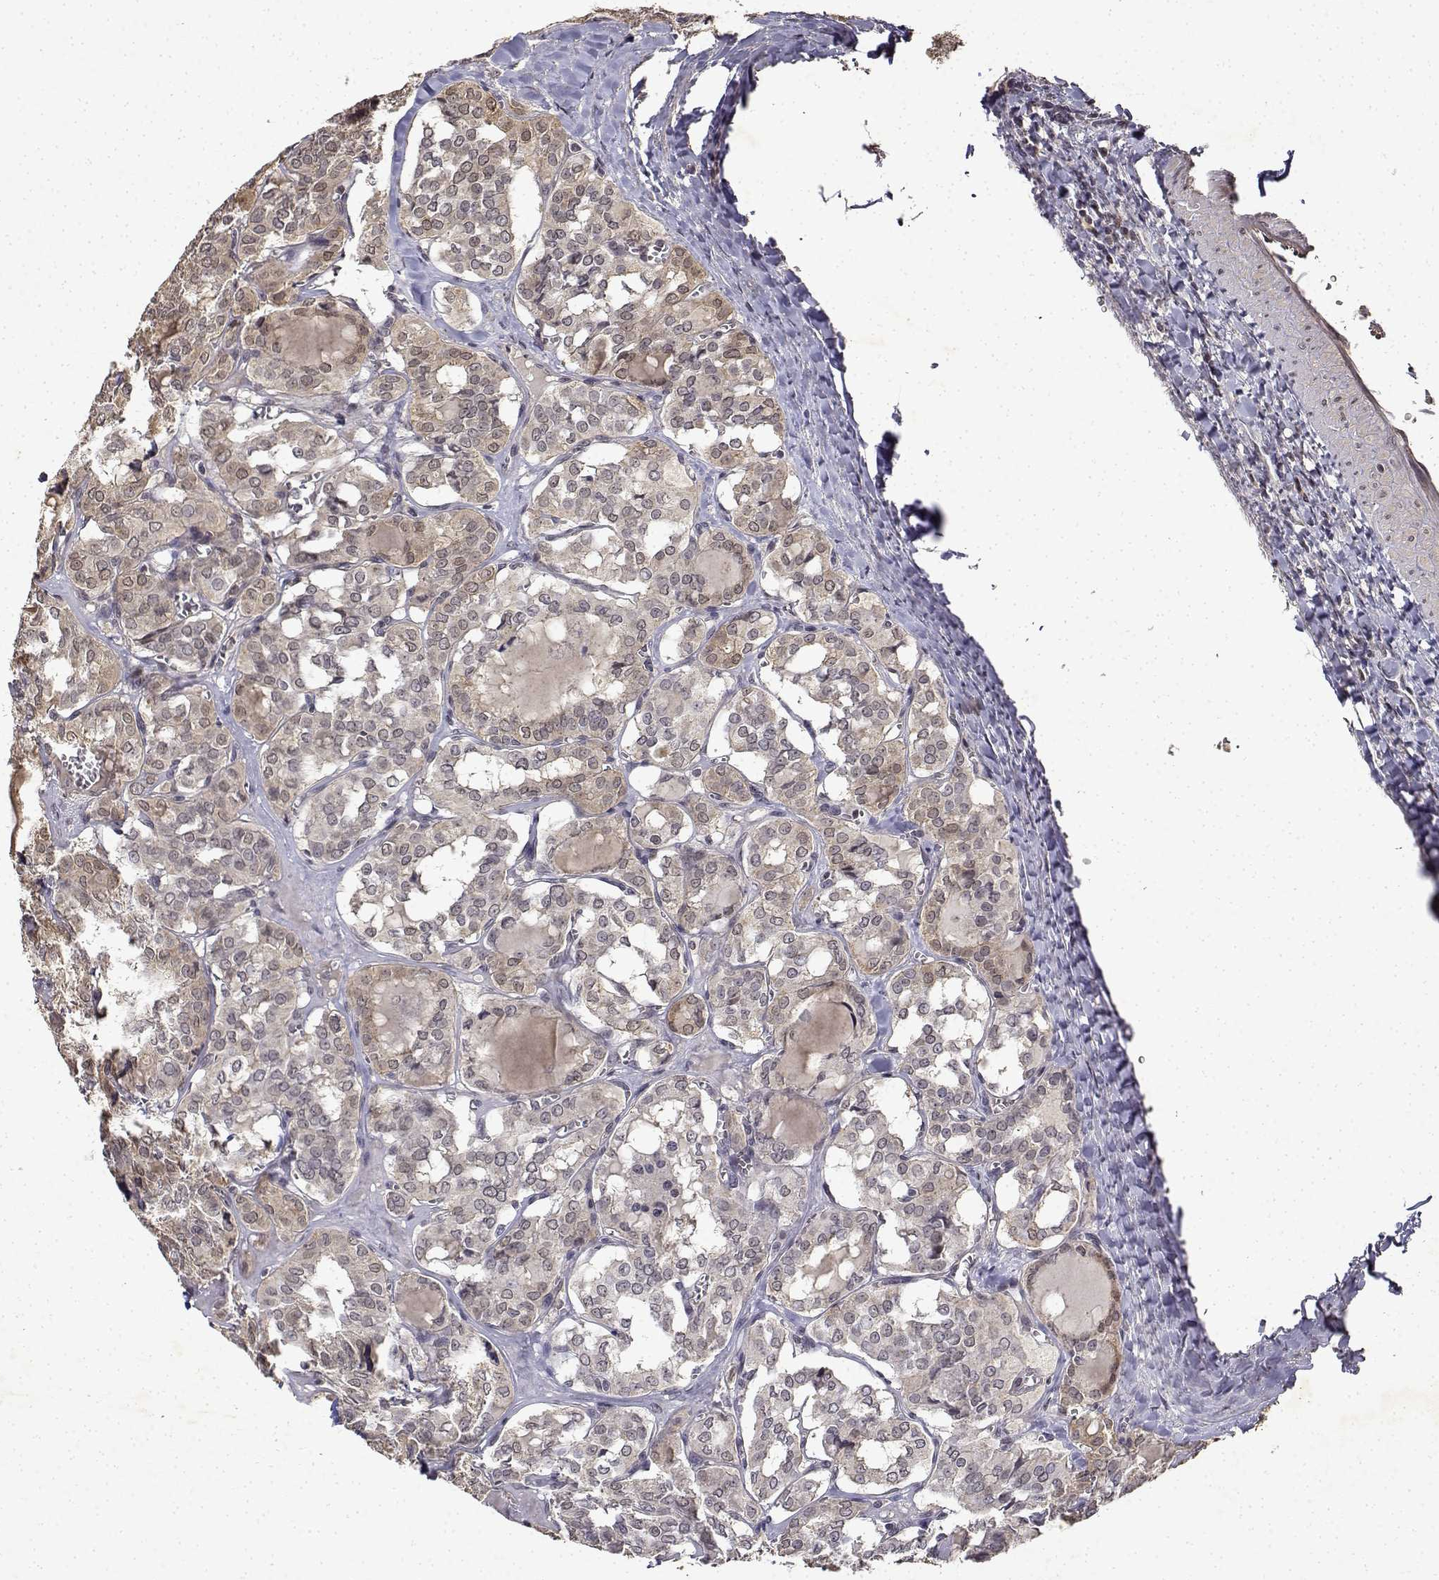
{"staining": {"intensity": "weak", "quantity": ">75%", "location": "cytoplasmic/membranous"}, "tissue": "thyroid cancer", "cell_type": "Tumor cells", "image_type": "cancer", "snomed": [{"axis": "morphology", "description": "Papillary adenocarcinoma, NOS"}, {"axis": "topography", "description": "Thyroid gland"}], "caption": "Papillary adenocarcinoma (thyroid) stained with DAB immunohistochemistry reveals low levels of weak cytoplasmic/membranous positivity in about >75% of tumor cells. (Stains: DAB in brown, nuclei in blue, Microscopy: brightfield microscopy at high magnification).", "gene": "BDNF", "patient": {"sex": "female", "age": 41}}